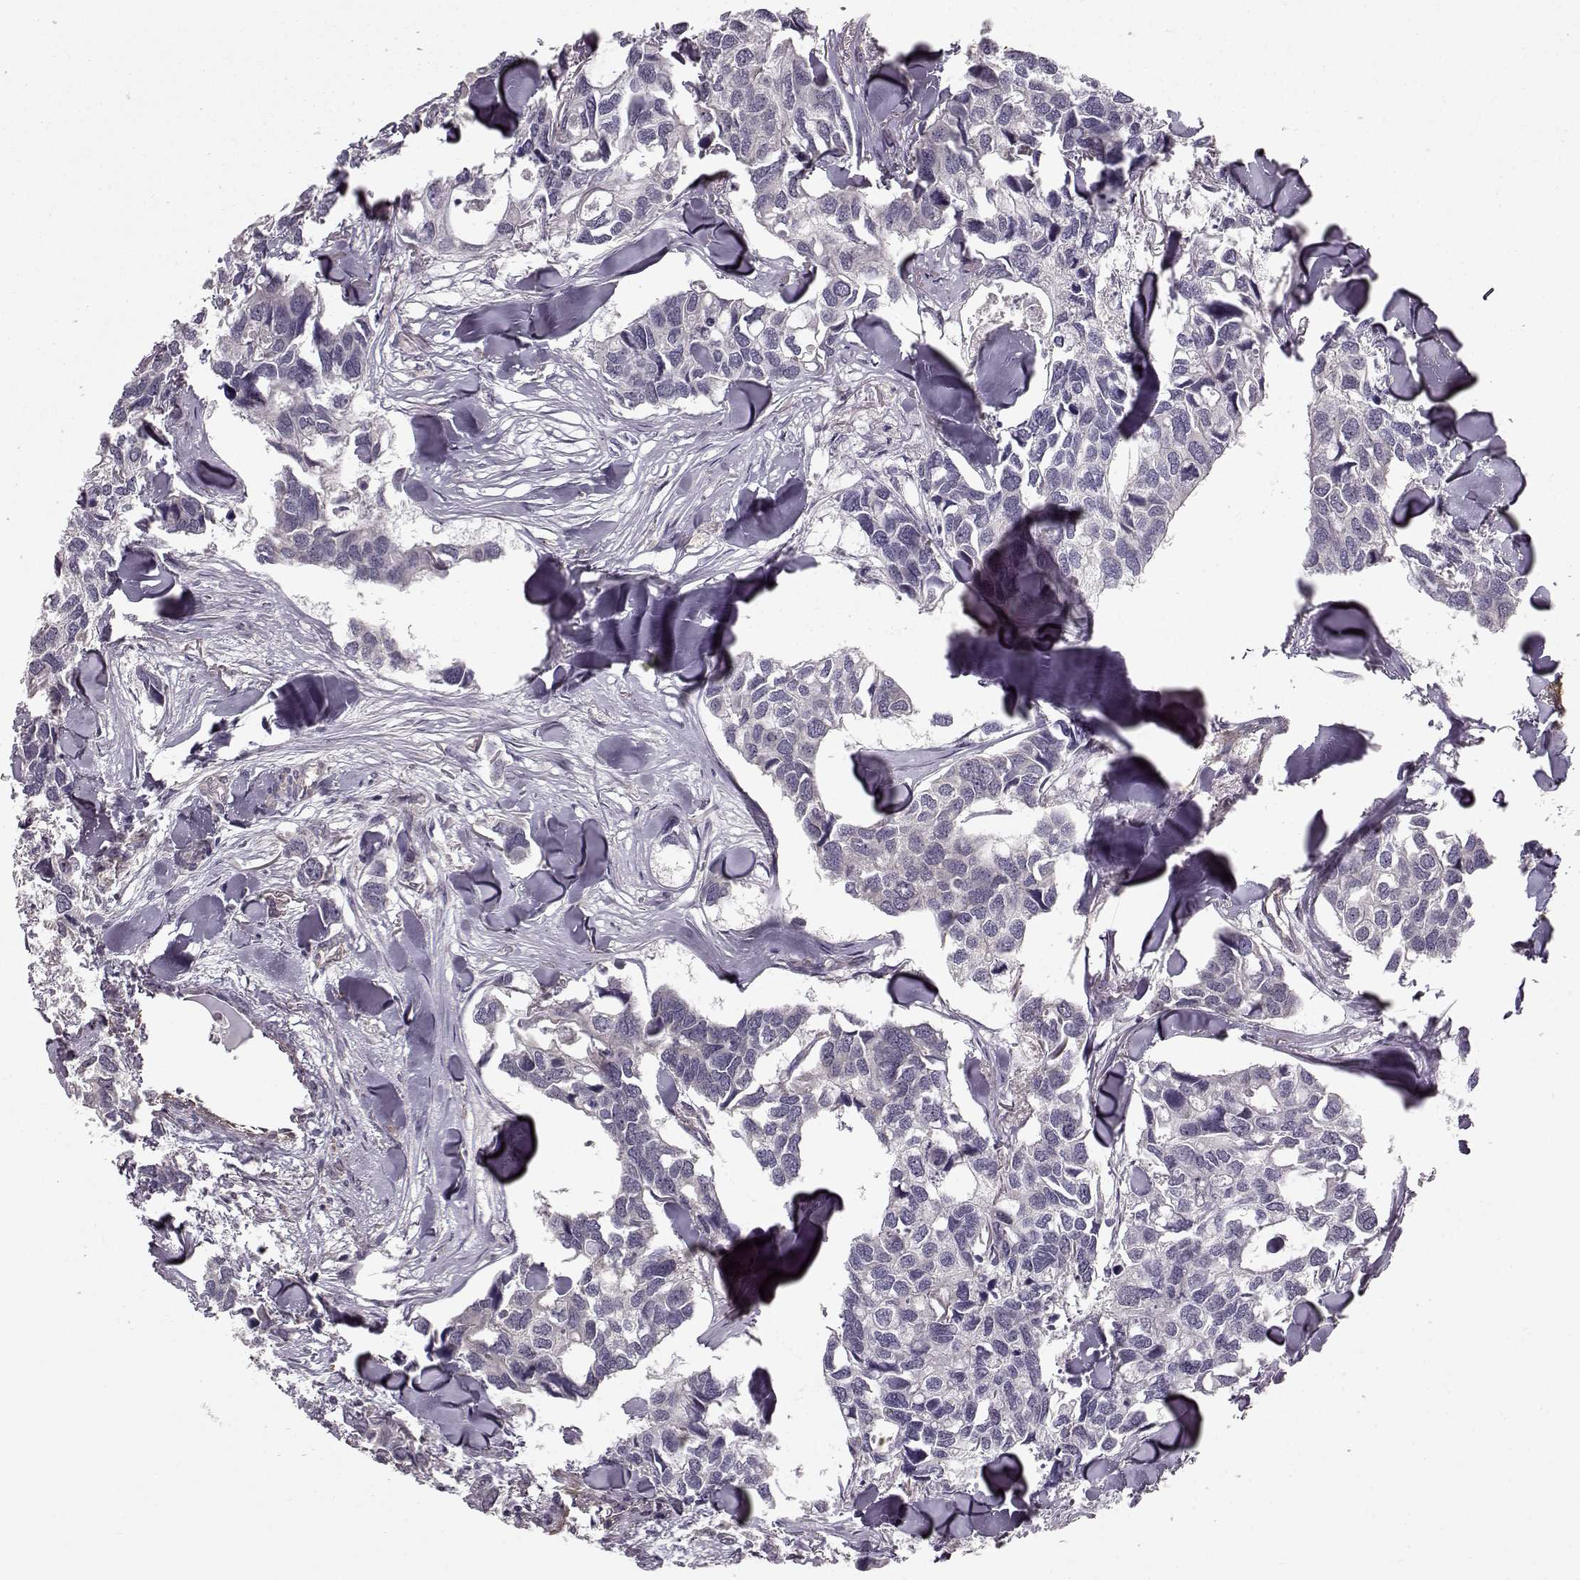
{"staining": {"intensity": "negative", "quantity": "none", "location": "none"}, "tissue": "breast cancer", "cell_type": "Tumor cells", "image_type": "cancer", "snomed": [{"axis": "morphology", "description": "Duct carcinoma"}, {"axis": "topography", "description": "Breast"}], "caption": "An immunohistochemistry photomicrograph of breast cancer (intraductal carcinoma) is shown. There is no staining in tumor cells of breast cancer (intraductal carcinoma).", "gene": "SLAIN2", "patient": {"sex": "female", "age": 83}}